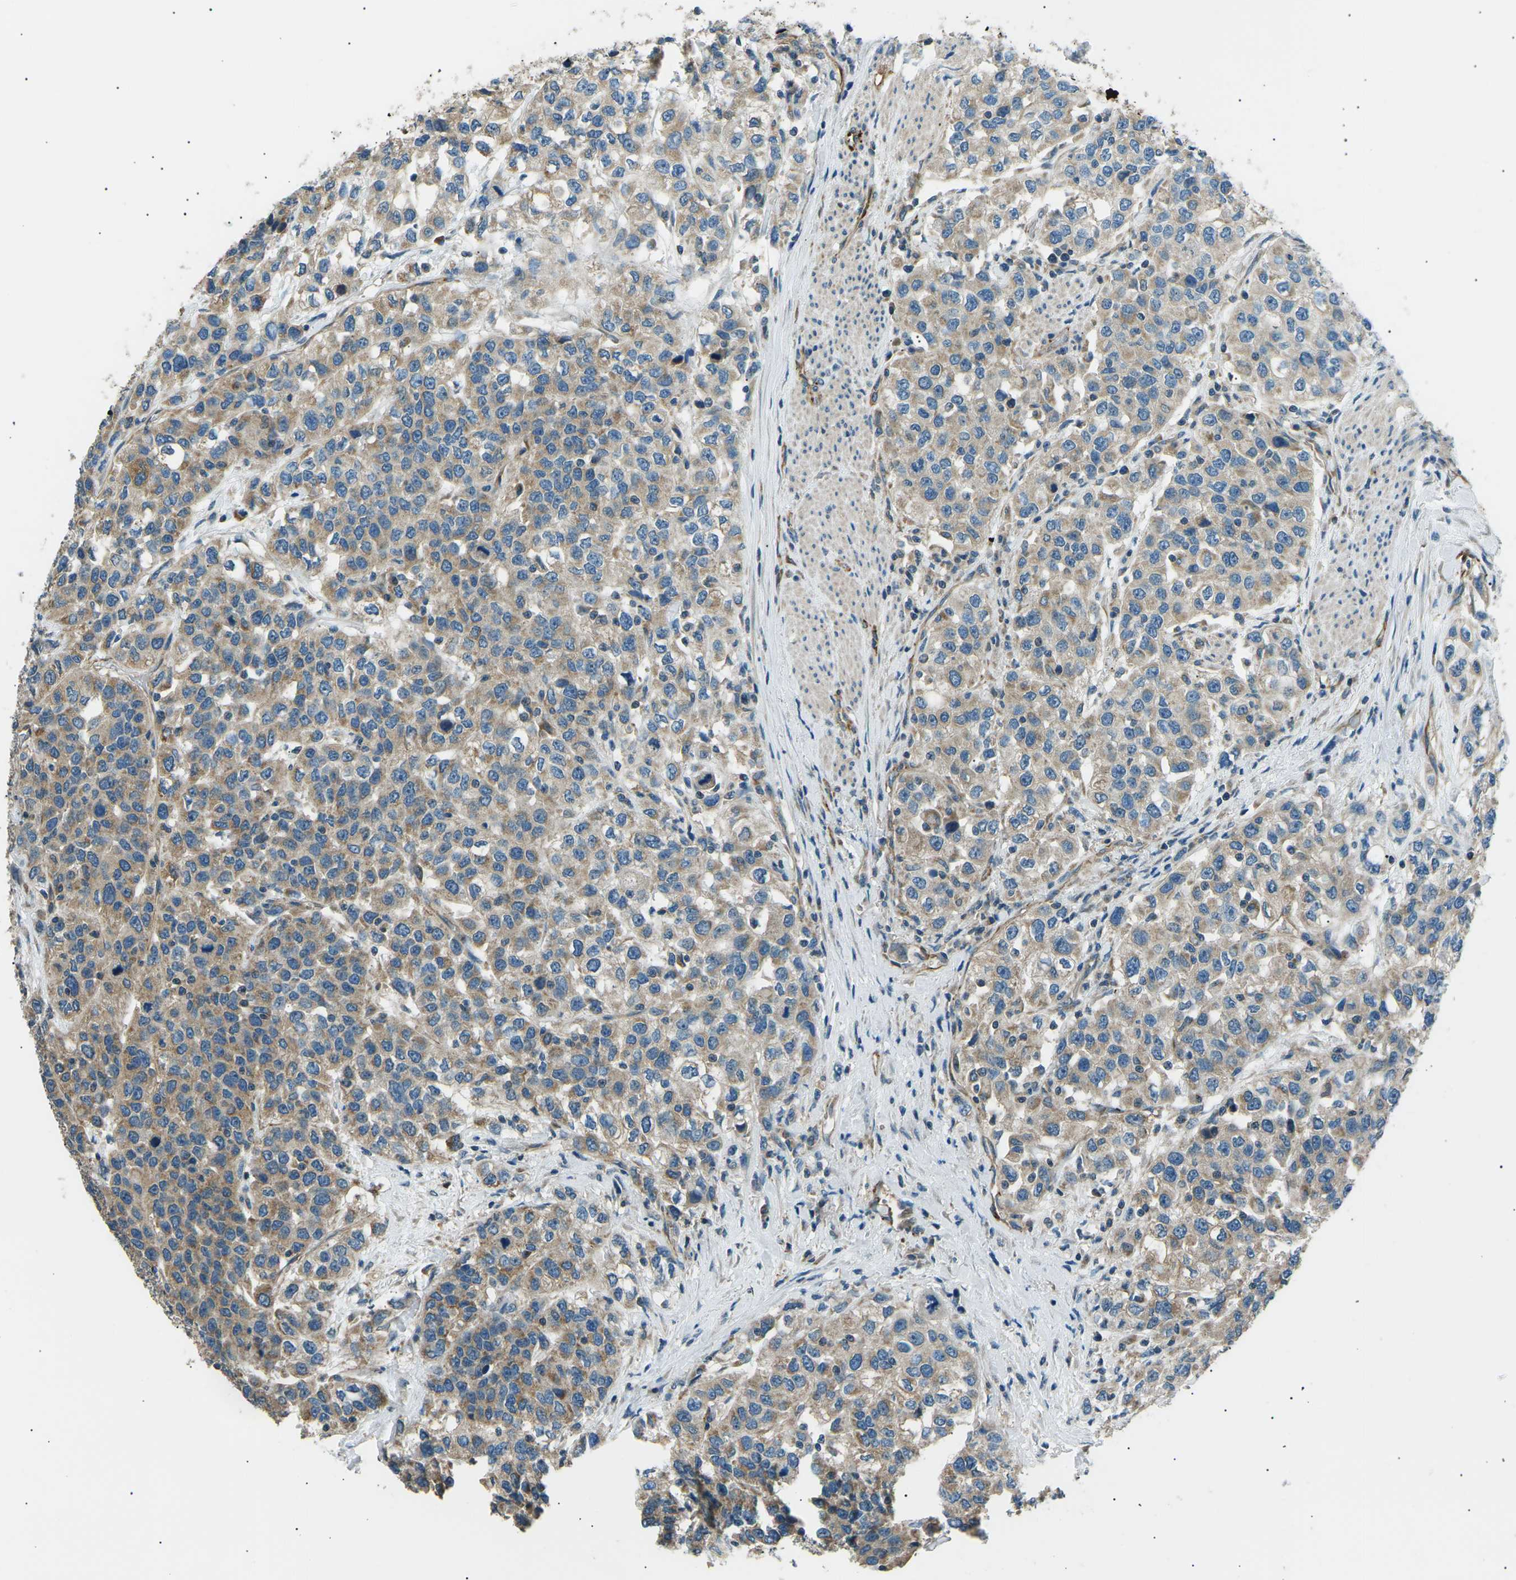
{"staining": {"intensity": "moderate", "quantity": ">75%", "location": "cytoplasmic/membranous"}, "tissue": "urothelial cancer", "cell_type": "Tumor cells", "image_type": "cancer", "snomed": [{"axis": "morphology", "description": "Urothelial carcinoma, High grade"}, {"axis": "topography", "description": "Urinary bladder"}], "caption": "Protein analysis of high-grade urothelial carcinoma tissue displays moderate cytoplasmic/membranous expression in approximately >75% of tumor cells.", "gene": "SLK", "patient": {"sex": "female", "age": 80}}